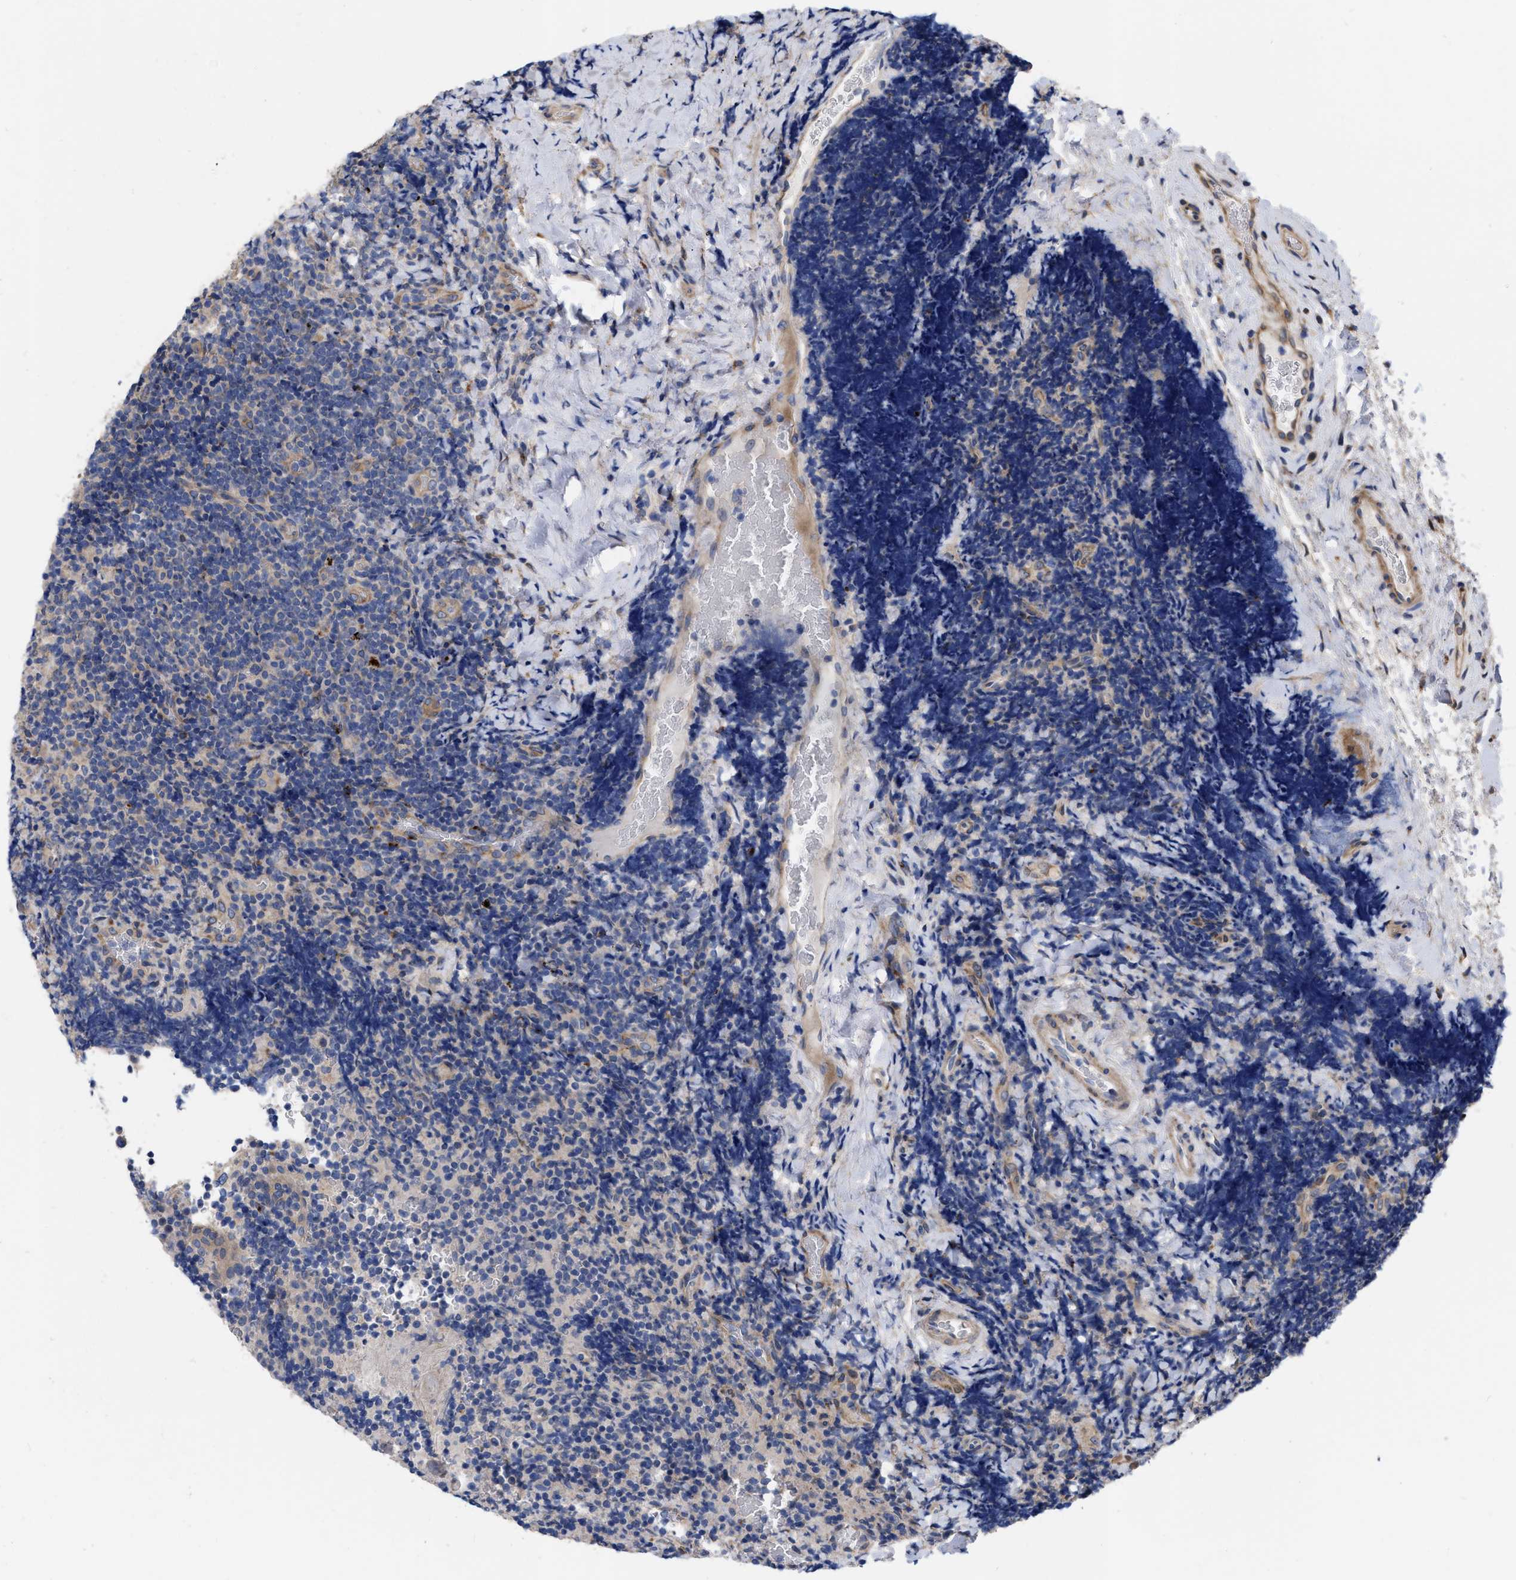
{"staining": {"intensity": "weak", "quantity": "<25%", "location": "cytoplasmic/membranous"}, "tissue": "lymphoma", "cell_type": "Tumor cells", "image_type": "cancer", "snomed": [{"axis": "morphology", "description": "Malignant lymphoma, non-Hodgkin's type, High grade"}, {"axis": "topography", "description": "Tonsil"}], "caption": "This is a histopathology image of immunohistochemistry staining of lymphoma, which shows no staining in tumor cells. The staining was performed using DAB to visualize the protein expression in brown, while the nuclei were stained in blue with hematoxylin (Magnification: 20x).", "gene": "MLST8", "patient": {"sex": "female", "age": 36}}